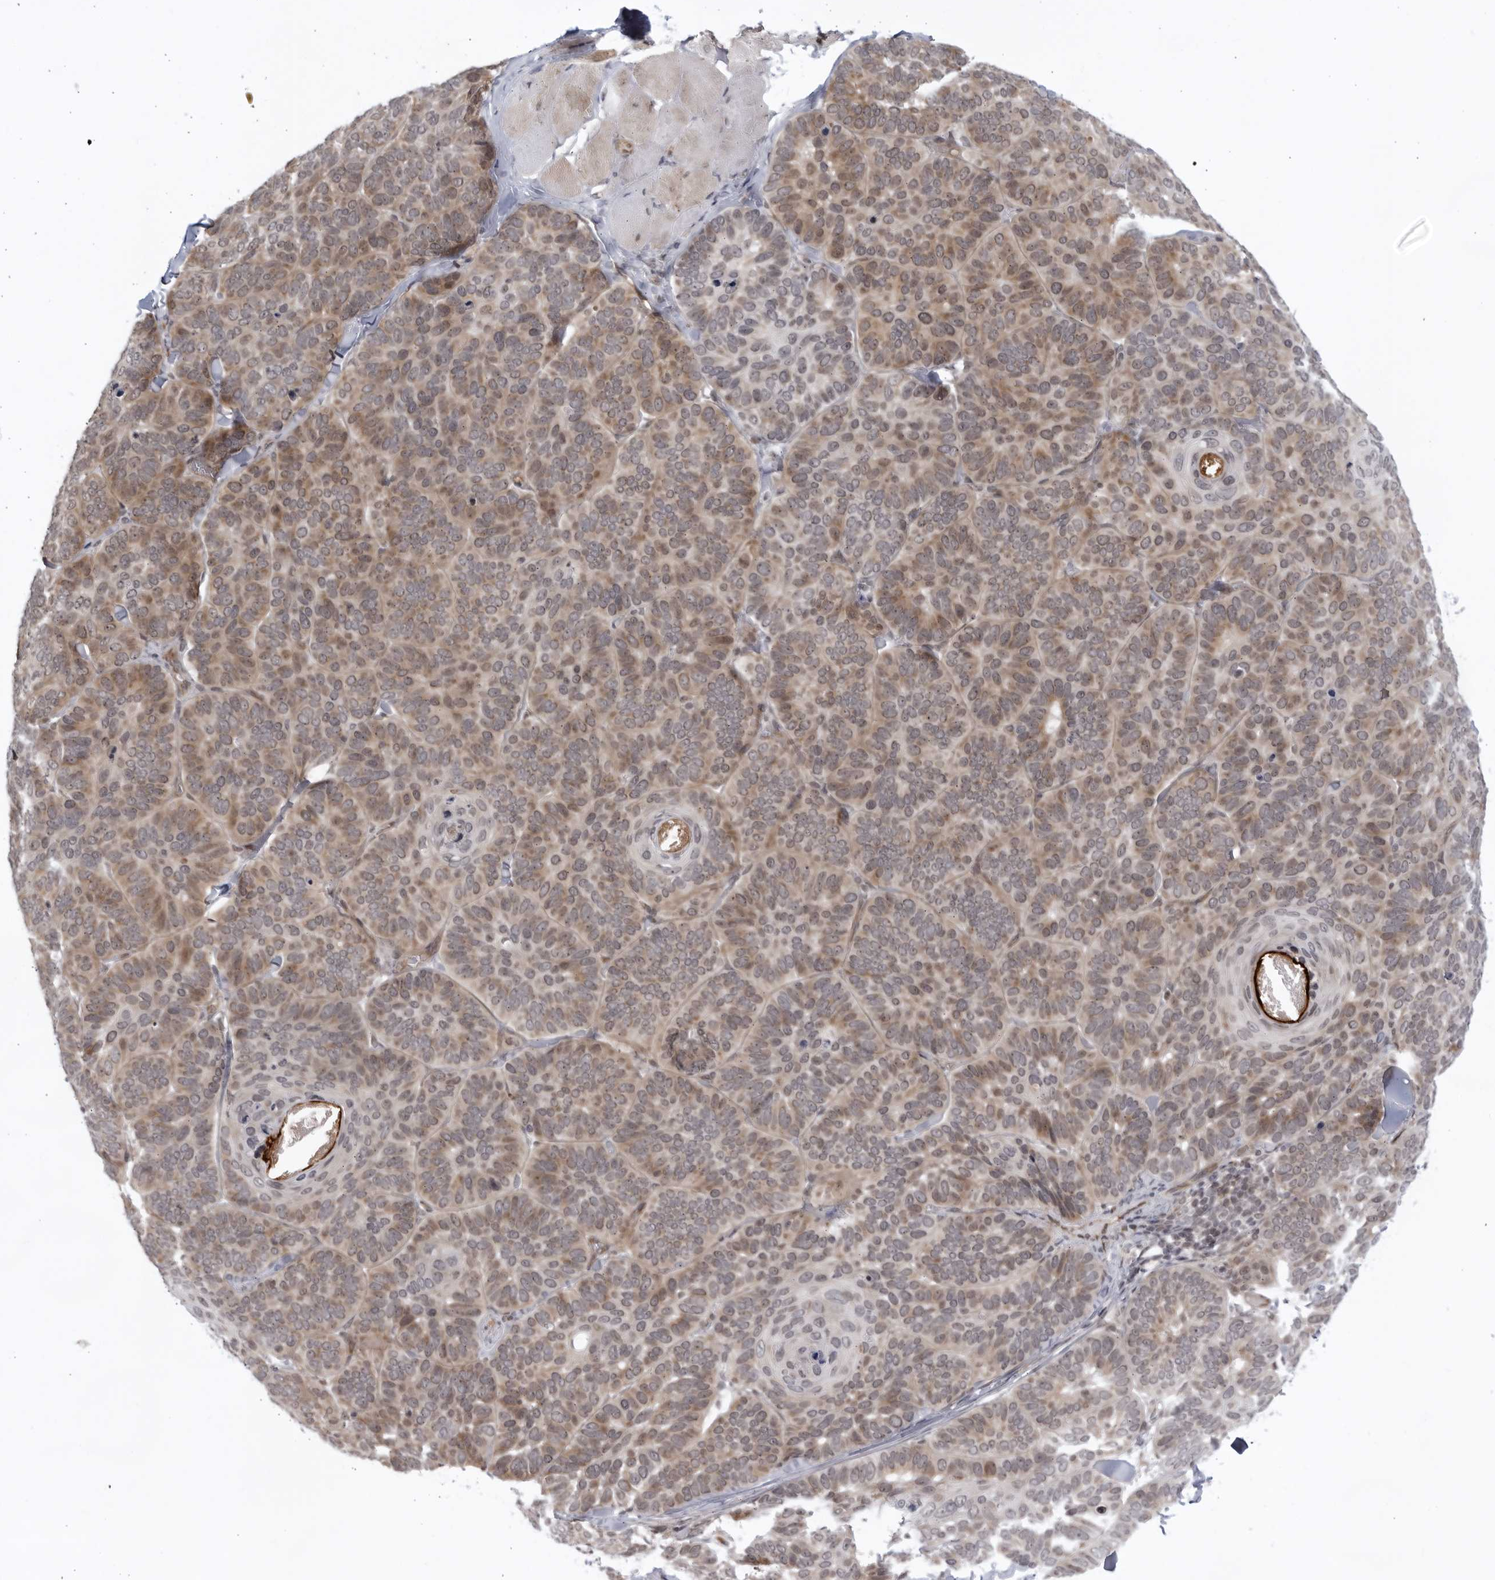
{"staining": {"intensity": "moderate", "quantity": "25%-75%", "location": "cytoplasmic/membranous,nuclear"}, "tissue": "skin cancer", "cell_type": "Tumor cells", "image_type": "cancer", "snomed": [{"axis": "morphology", "description": "Basal cell carcinoma"}, {"axis": "topography", "description": "Skin"}], "caption": "Basal cell carcinoma (skin) tissue demonstrates moderate cytoplasmic/membranous and nuclear expression in about 25%-75% of tumor cells, visualized by immunohistochemistry.", "gene": "ITGB3BP", "patient": {"sex": "male", "age": 62}}